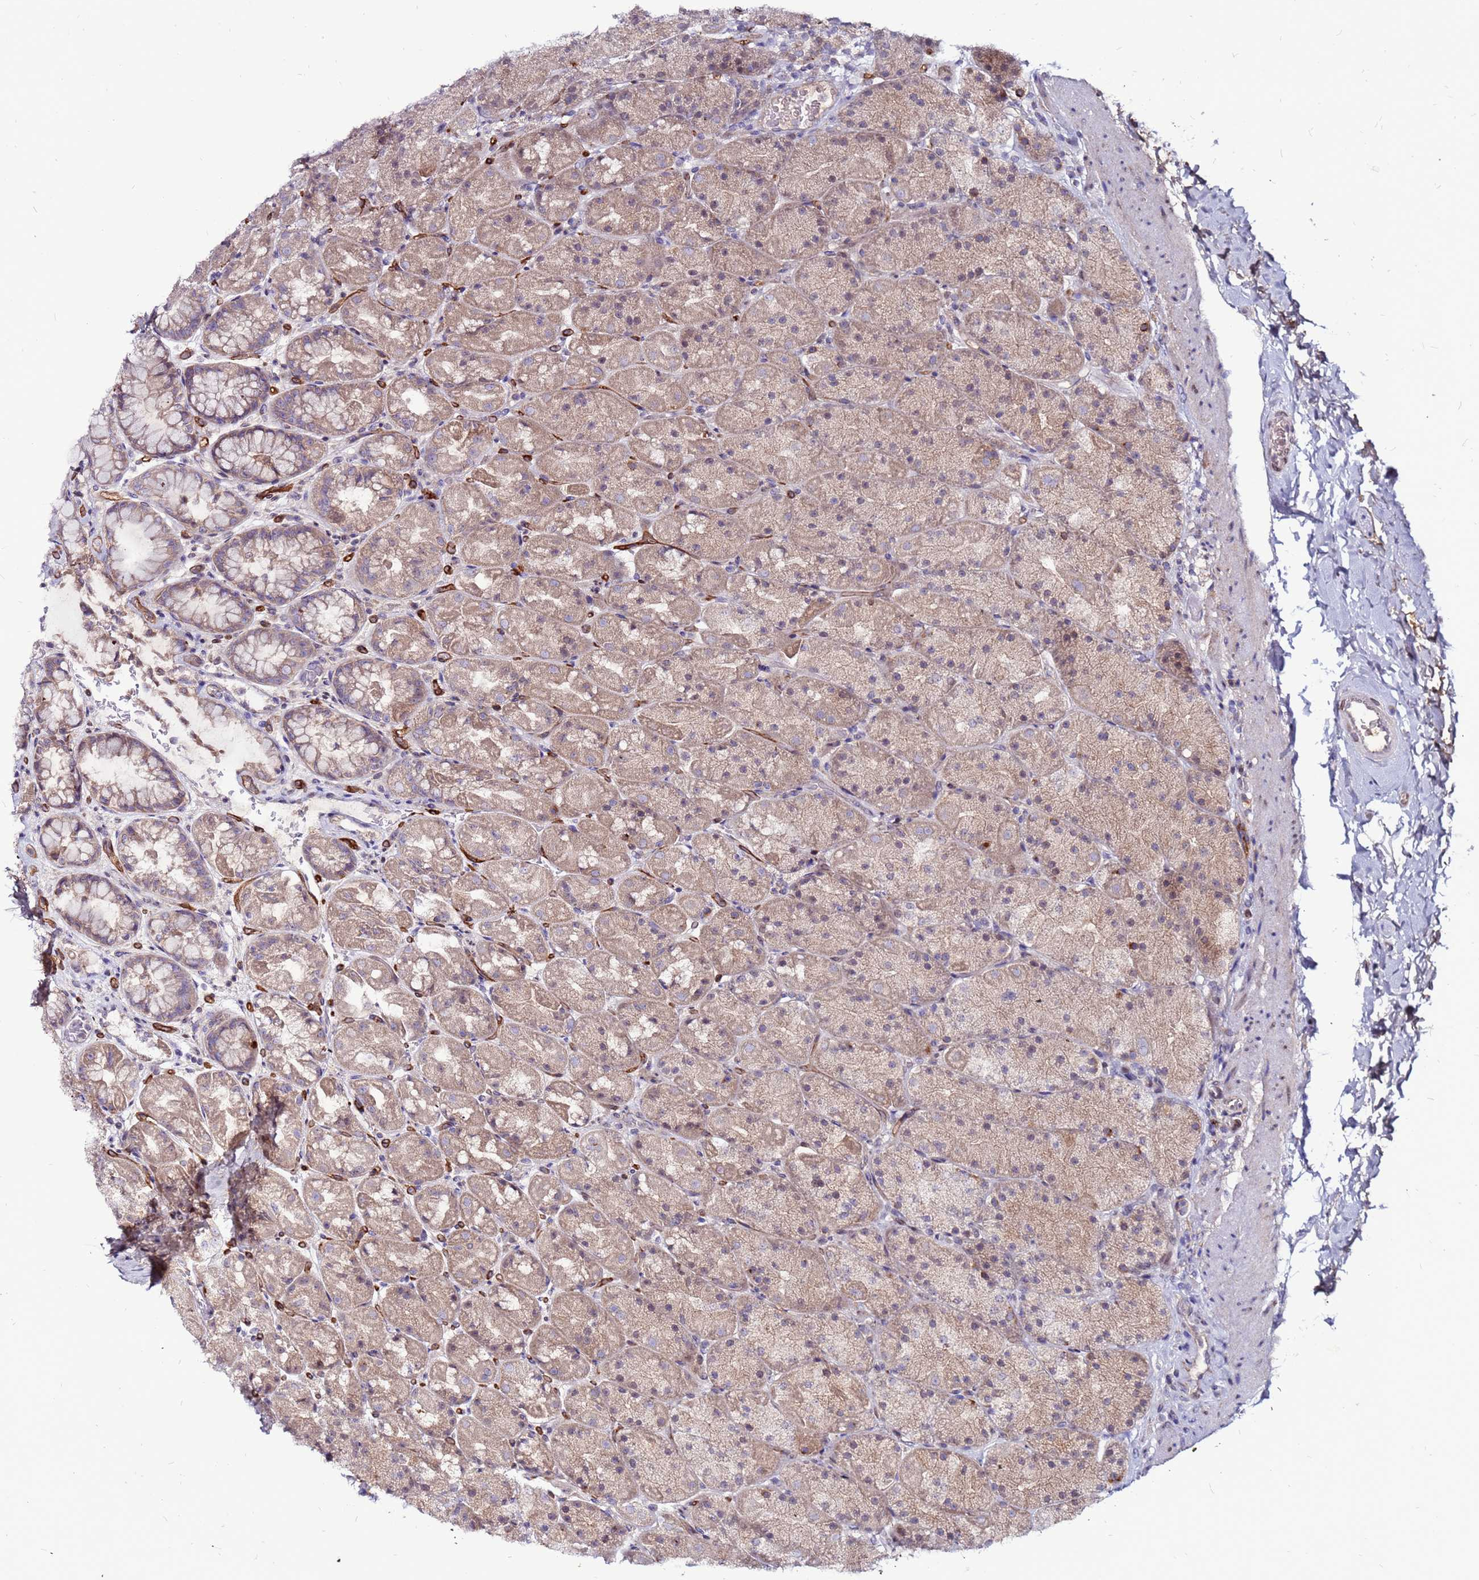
{"staining": {"intensity": "moderate", "quantity": "25%-75%", "location": "cytoplasmic/membranous"}, "tissue": "stomach", "cell_type": "Glandular cells", "image_type": "normal", "snomed": [{"axis": "morphology", "description": "Normal tissue, NOS"}, {"axis": "topography", "description": "Stomach, upper"}, {"axis": "topography", "description": "Stomach, lower"}], "caption": "A photomicrograph showing moderate cytoplasmic/membranous staining in about 25%-75% of glandular cells in benign stomach, as visualized by brown immunohistochemical staining.", "gene": "CCDC71", "patient": {"sex": "male", "age": 67}}